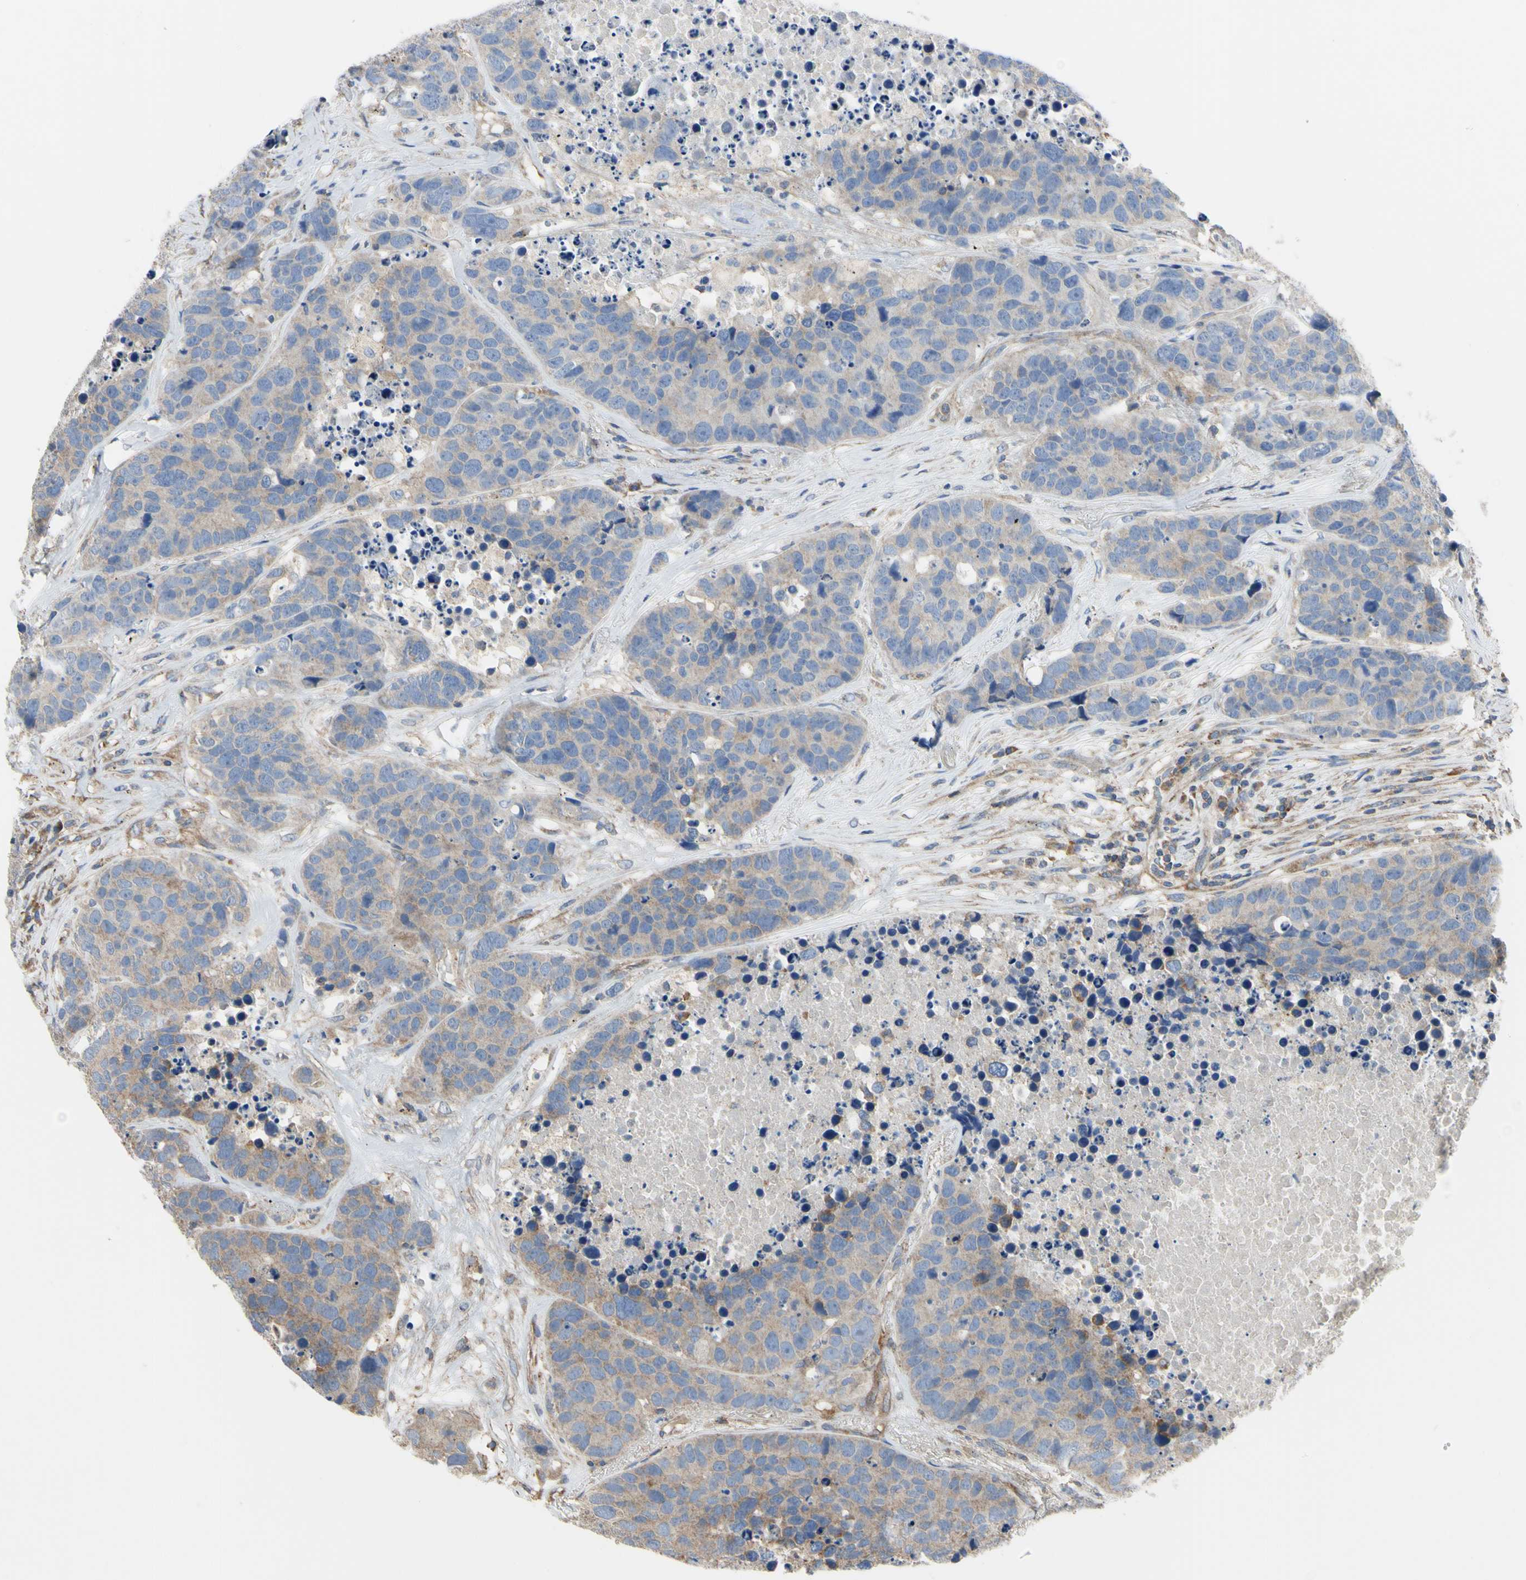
{"staining": {"intensity": "moderate", "quantity": "25%-75%", "location": "cytoplasmic/membranous"}, "tissue": "carcinoid", "cell_type": "Tumor cells", "image_type": "cancer", "snomed": [{"axis": "morphology", "description": "Carcinoid, malignant, NOS"}, {"axis": "topography", "description": "Lung"}], "caption": "Carcinoid stained with a protein marker demonstrates moderate staining in tumor cells.", "gene": "BECN1", "patient": {"sex": "male", "age": 60}}